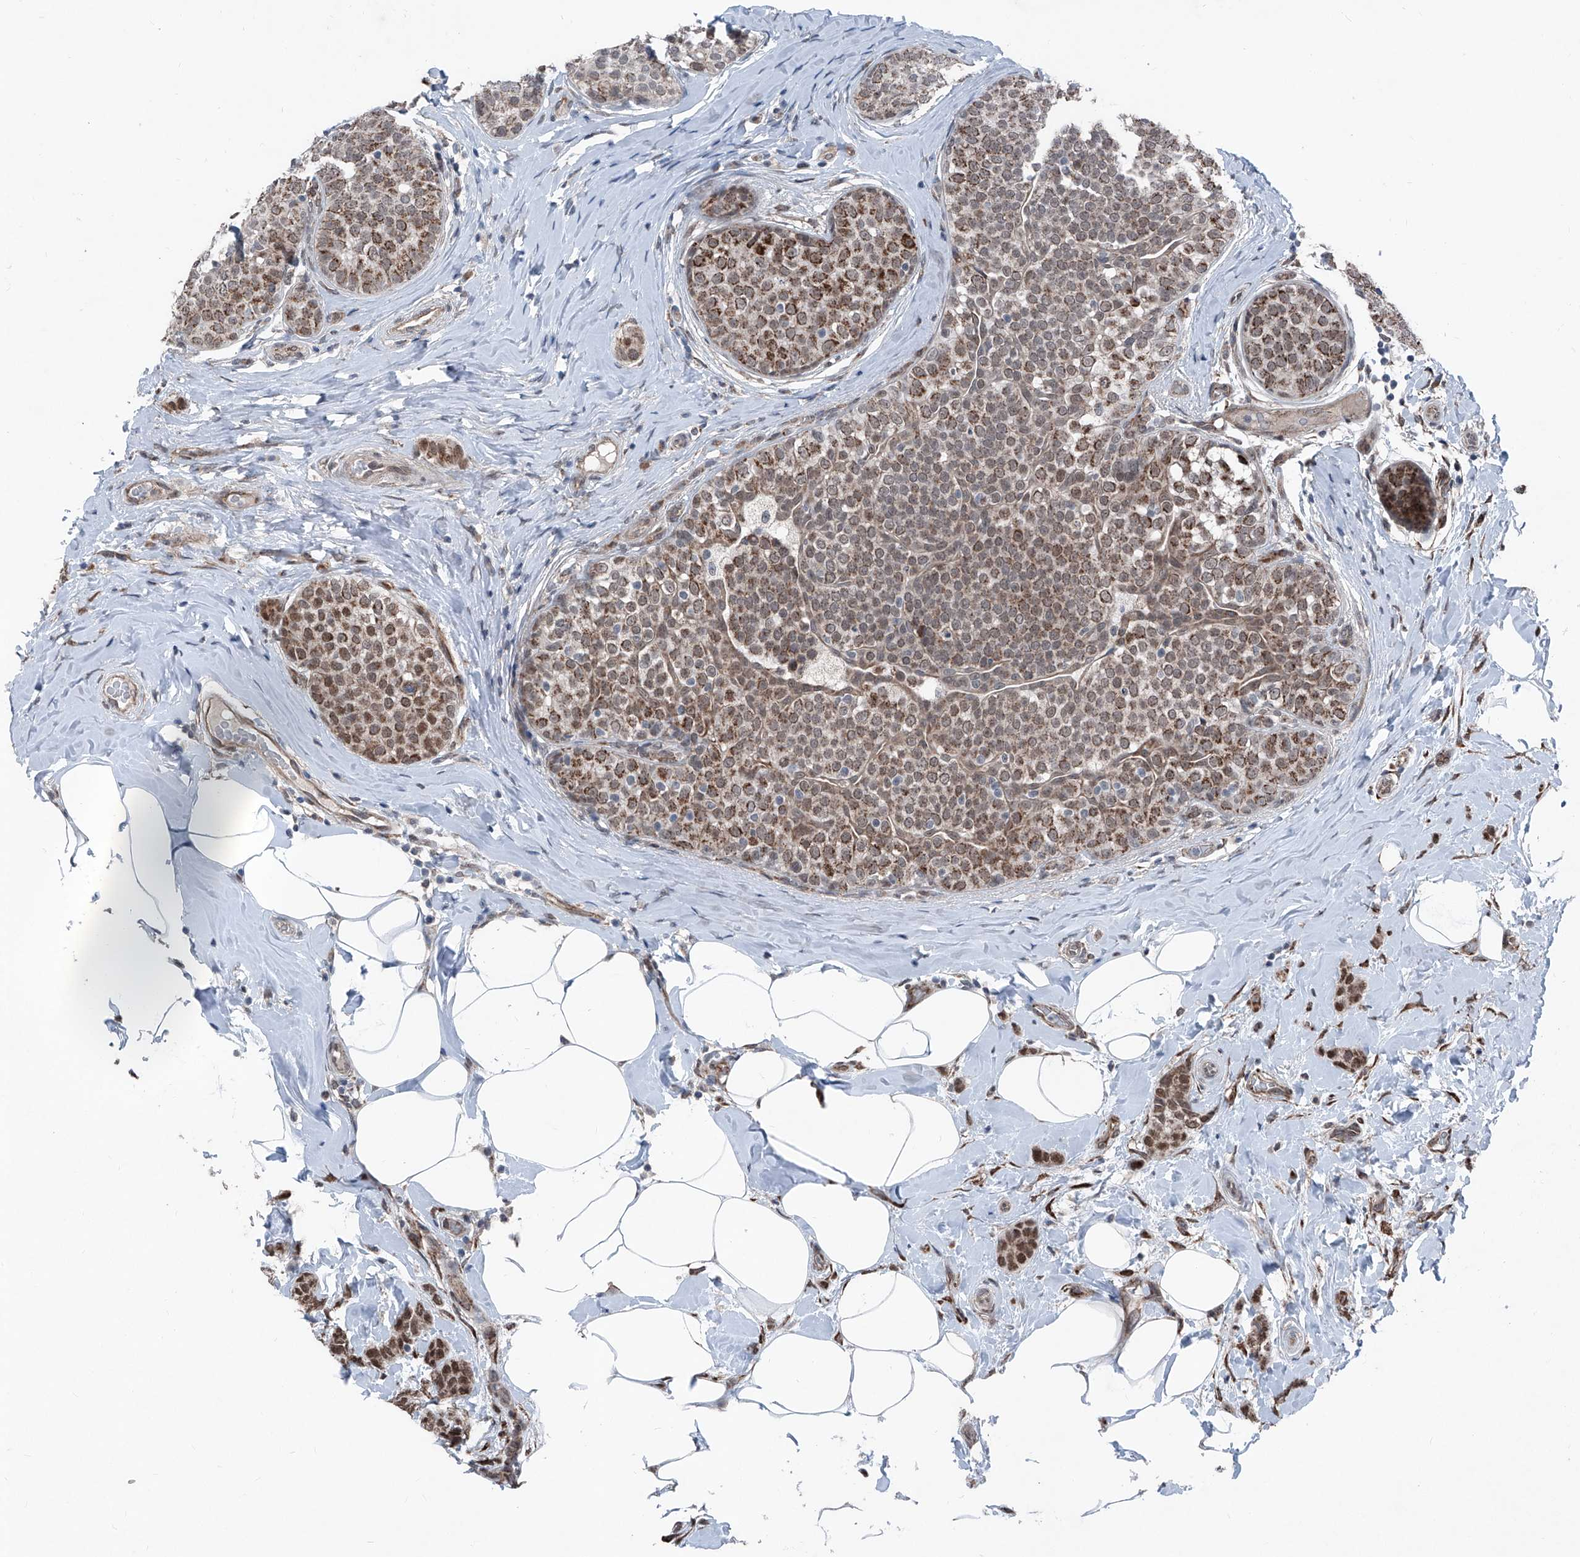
{"staining": {"intensity": "moderate", "quantity": ">75%", "location": "cytoplasmic/membranous,nuclear"}, "tissue": "breast cancer", "cell_type": "Tumor cells", "image_type": "cancer", "snomed": [{"axis": "morphology", "description": "Lobular carcinoma, in situ"}, {"axis": "morphology", "description": "Lobular carcinoma"}, {"axis": "topography", "description": "Breast"}], "caption": "DAB immunohistochemical staining of human breast cancer (lobular carcinoma in situ) displays moderate cytoplasmic/membranous and nuclear protein expression in approximately >75% of tumor cells. The protein of interest is stained brown, and the nuclei are stained in blue (DAB (3,3'-diaminobenzidine) IHC with brightfield microscopy, high magnification).", "gene": "COA7", "patient": {"sex": "female", "age": 41}}